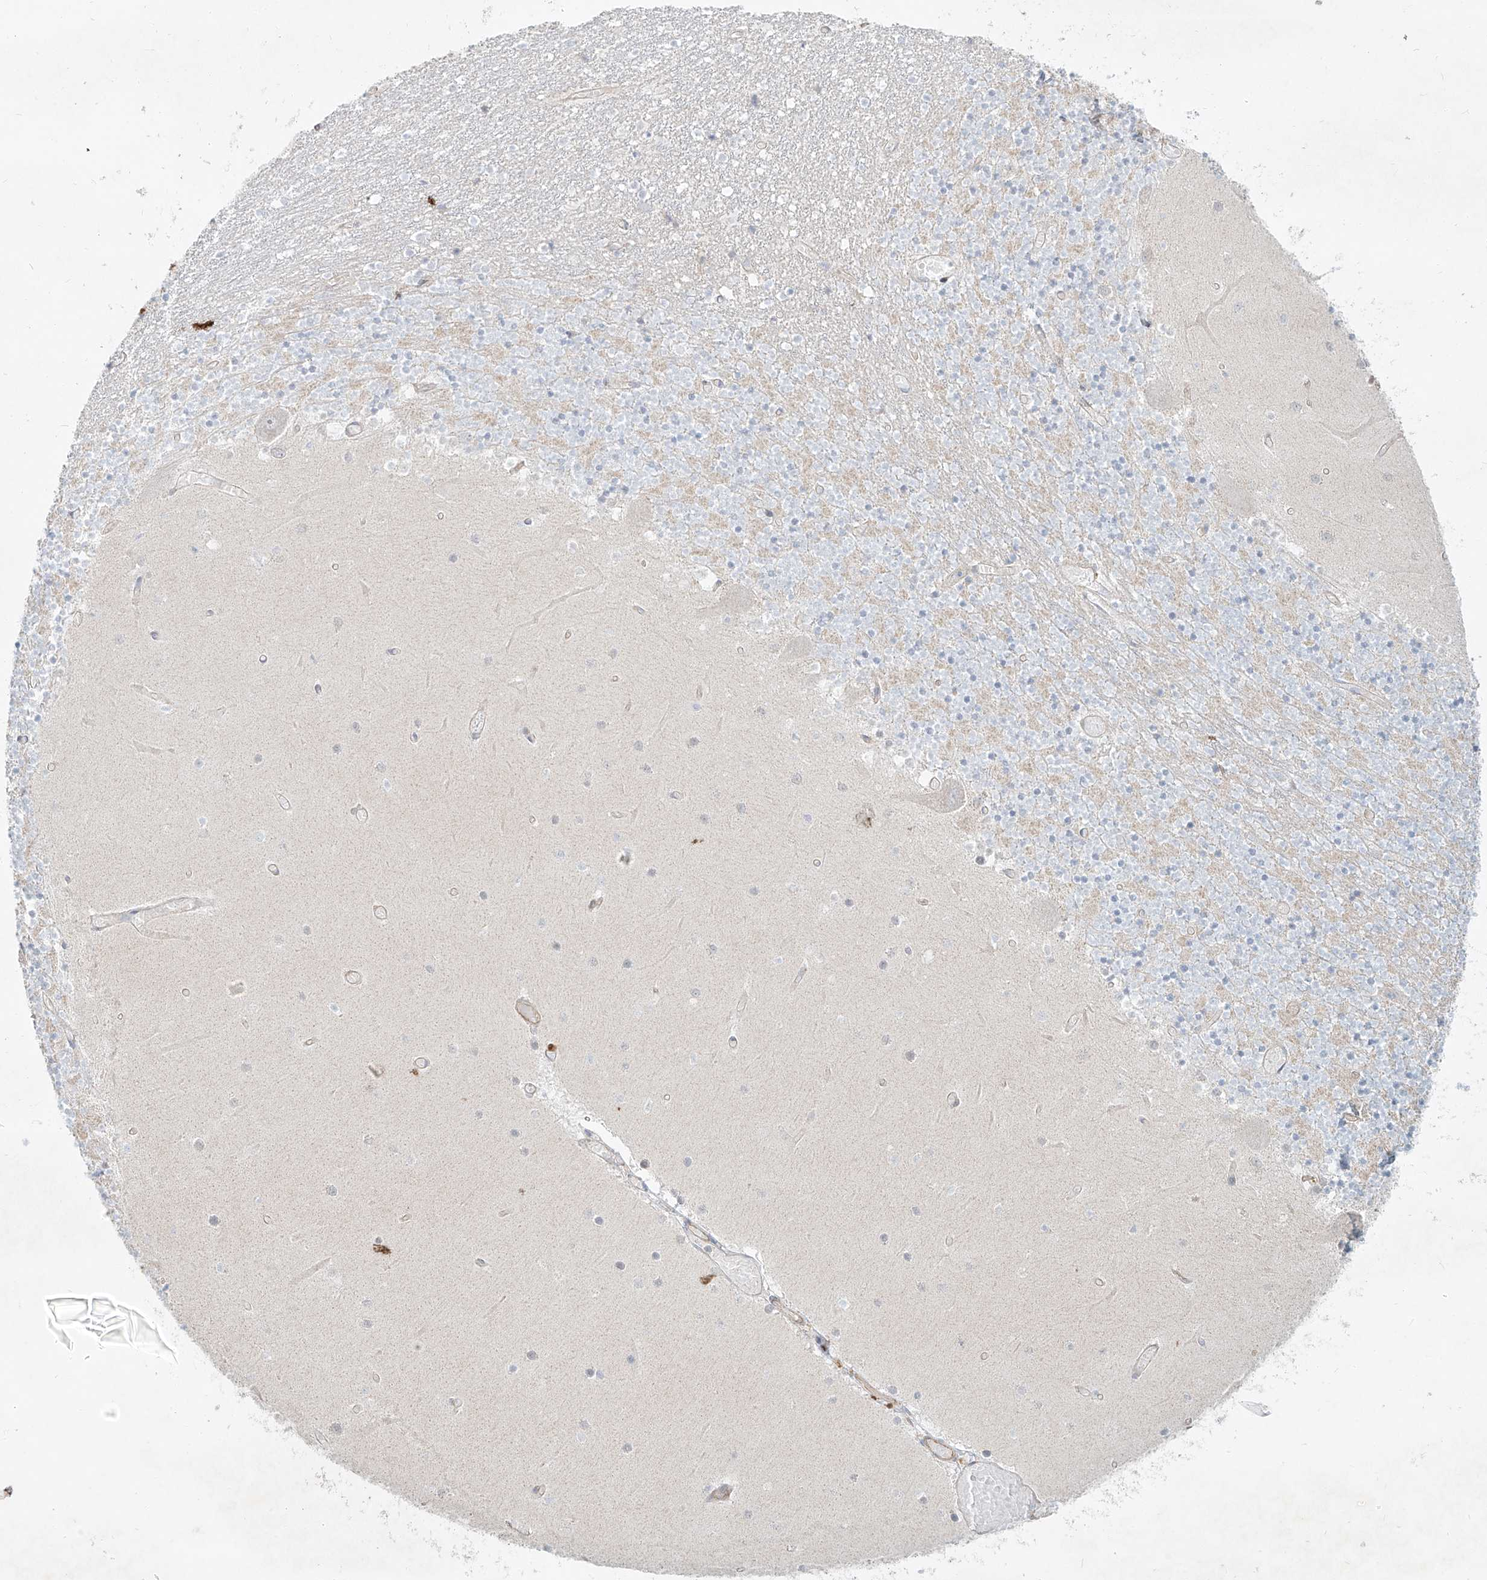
{"staining": {"intensity": "moderate", "quantity": "25%-75%", "location": "cytoplasmic/membranous"}, "tissue": "cerebellum", "cell_type": "Cells in granular layer", "image_type": "normal", "snomed": [{"axis": "morphology", "description": "Normal tissue, NOS"}, {"axis": "topography", "description": "Cerebellum"}], "caption": "Cells in granular layer display medium levels of moderate cytoplasmic/membranous staining in approximately 25%-75% of cells in benign cerebellum.", "gene": "AJM1", "patient": {"sex": "female", "age": 28}}